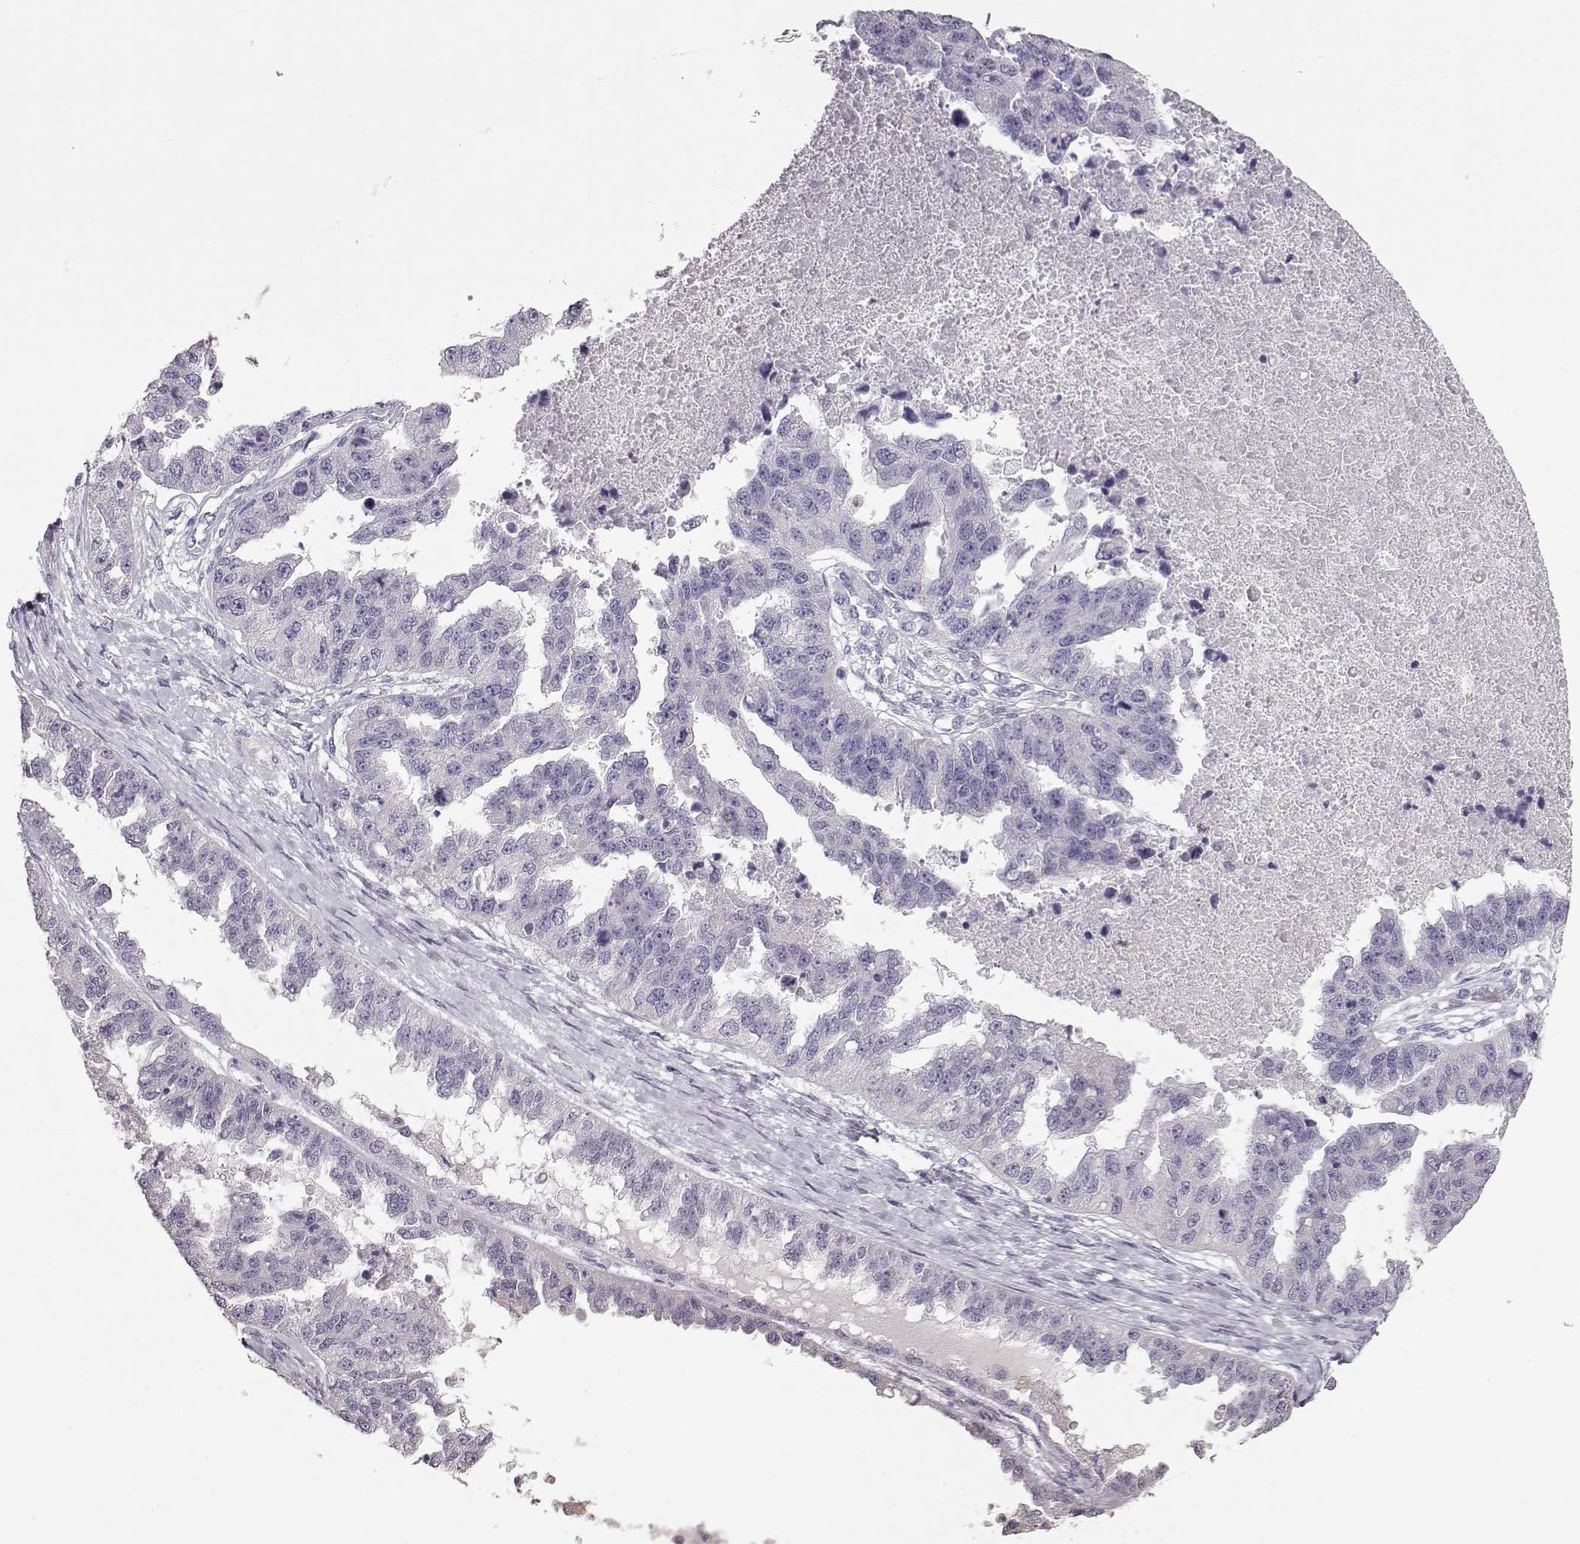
{"staining": {"intensity": "negative", "quantity": "none", "location": "none"}, "tissue": "ovarian cancer", "cell_type": "Tumor cells", "image_type": "cancer", "snomed": [{"axis": "morphology", "description": "Cystadenocarcinoma, serous, NOS"}, {"axis": "topography", "description": "Ovary"}], "caption": "High power microscopy photomicrograph of an immunohistochemistry image of serous cystadenocarcinoma (ovarian), revealing no significant expression in tumor cells.", "gene": "POU1F1", "patient": {"sex": "female", "age": 58}}